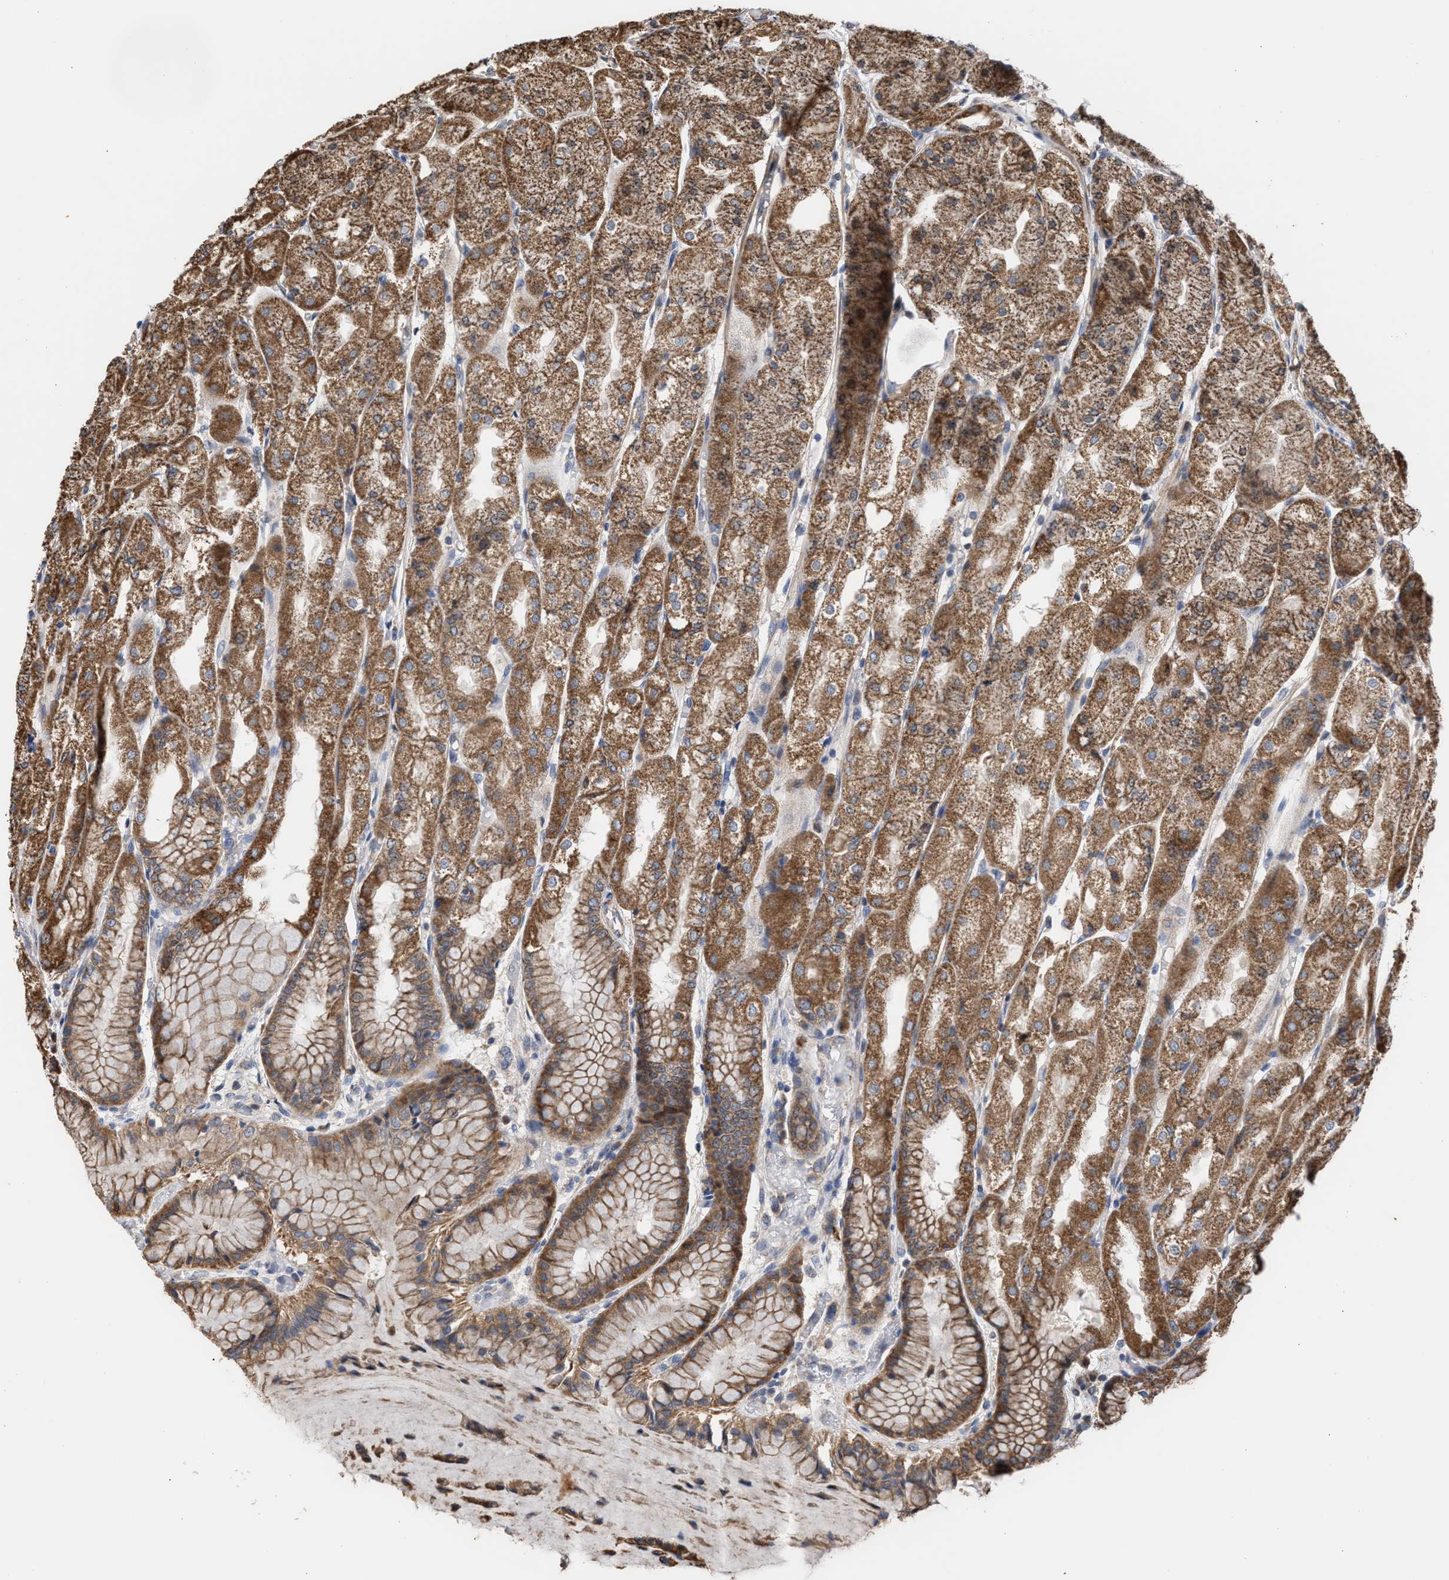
{"staining": {"intensity": "moderate", "quantity": ">75%", "location": "cytoplasmic/membranous,nuclear"}, "tissue": "stomach", "cell_type": "Glandular cells", "image_type": "normal", "snomed": [{"axis": "morphology", "description": "Normal tissue, NOS"}, {"axis": "topography", "description": "Stomach, upper"}], "caption": "A high-resolution photomicrograph shows IHC staining of normal stomach, which exhibits moderate cytoplasmic/membranous,nuclear expression in approximately >75% of glandular cells.", "gene": "EXOSC2", "patient": {"sex": "male", "age": 72}}